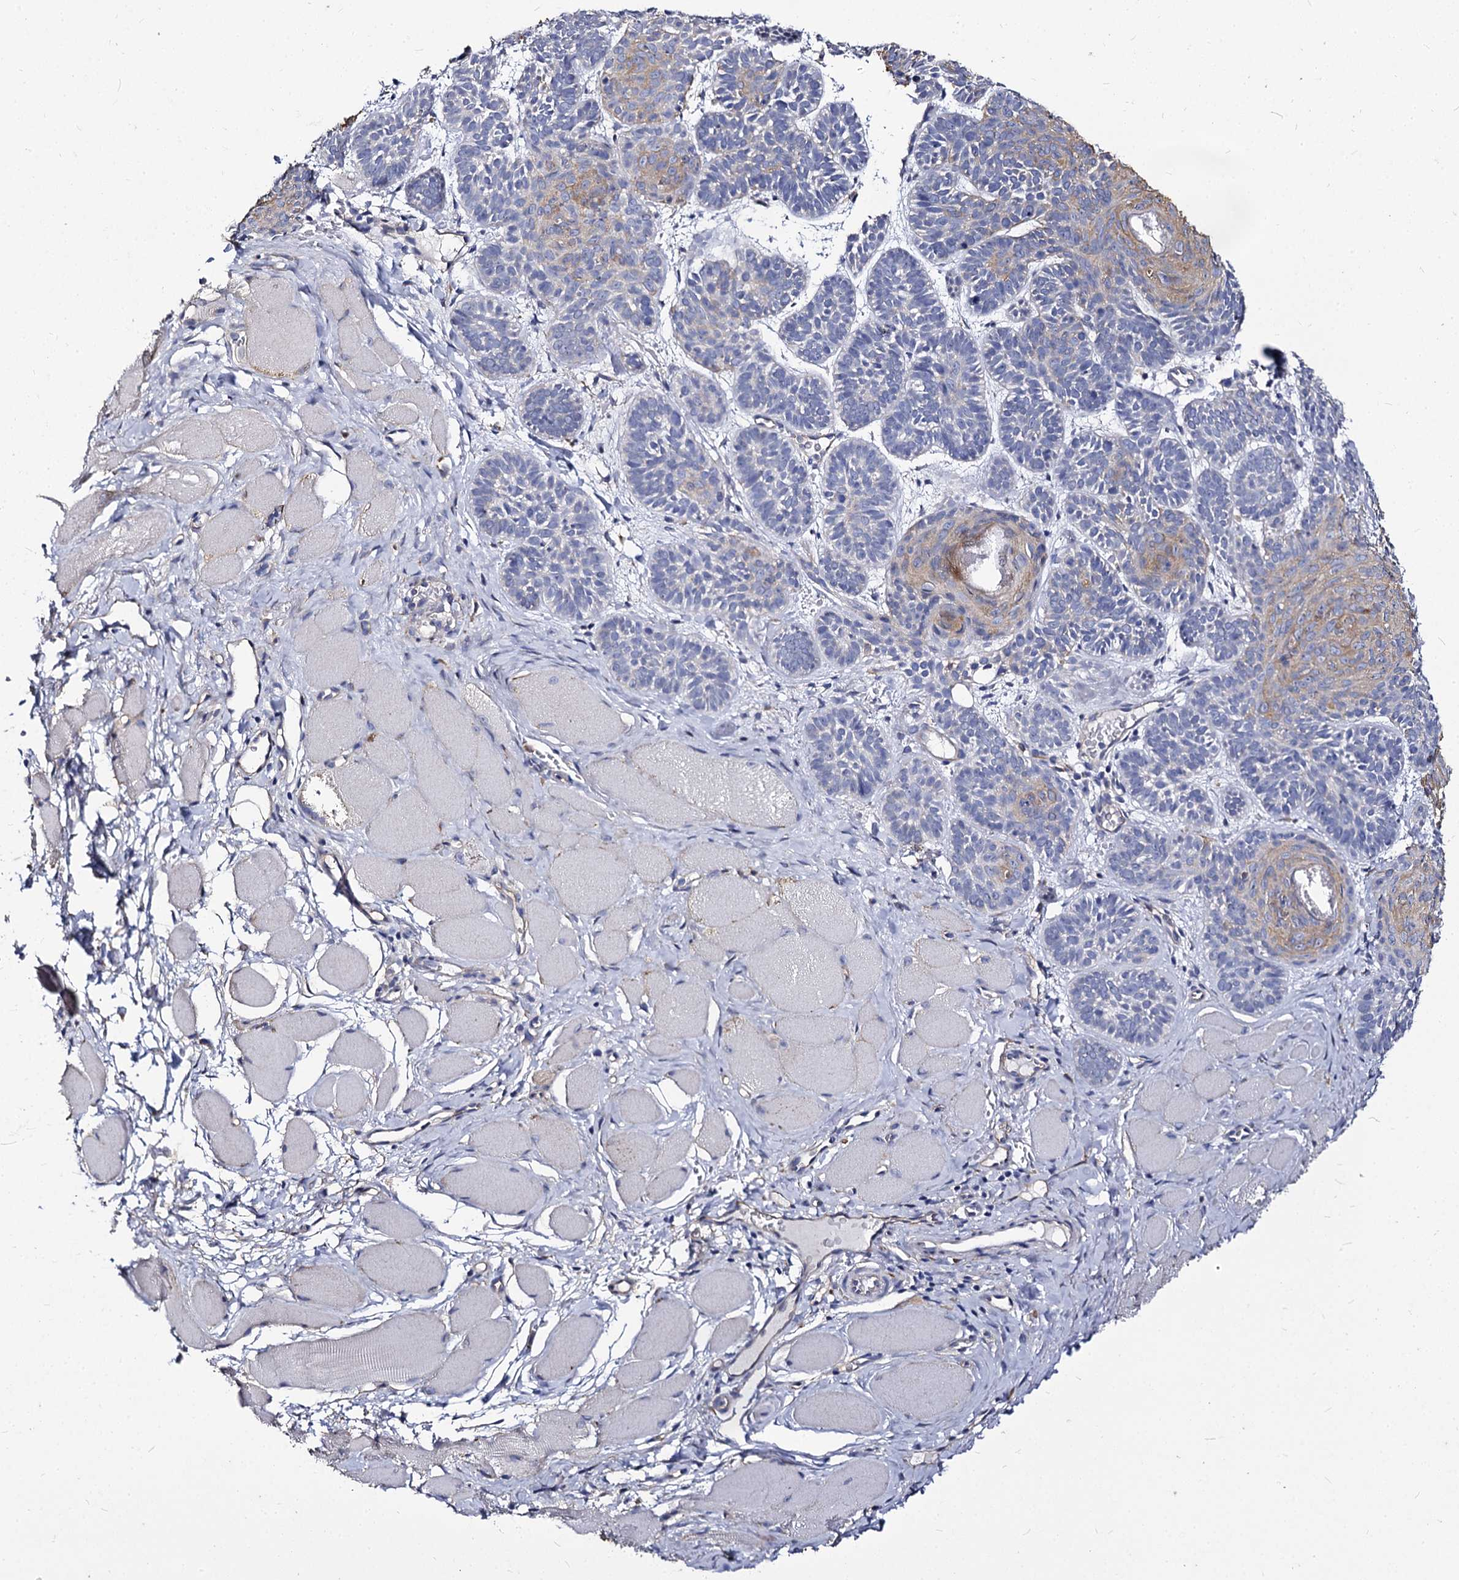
{"staining": {"intensity": "moderate", "quantity": "<25%", "location": "cytoplasmic/membranous"}, "tissue": "skin cancer", "cell_type": "Tumor cells", "image_type": "cancer", "snomed": [{"axis": "morphology", "description": "Basal cell carcinoma"}, {"axis": "topography", "description": "Skin"}], "caption": "Human basal cell carcinoma (skin) stained for a protein (brown) displays moderate cytoplasmic/membranous positive expression in about <25% of tumor cells.", "gene": "CBFB", "patient": {"sex": "male", "age": 85}}